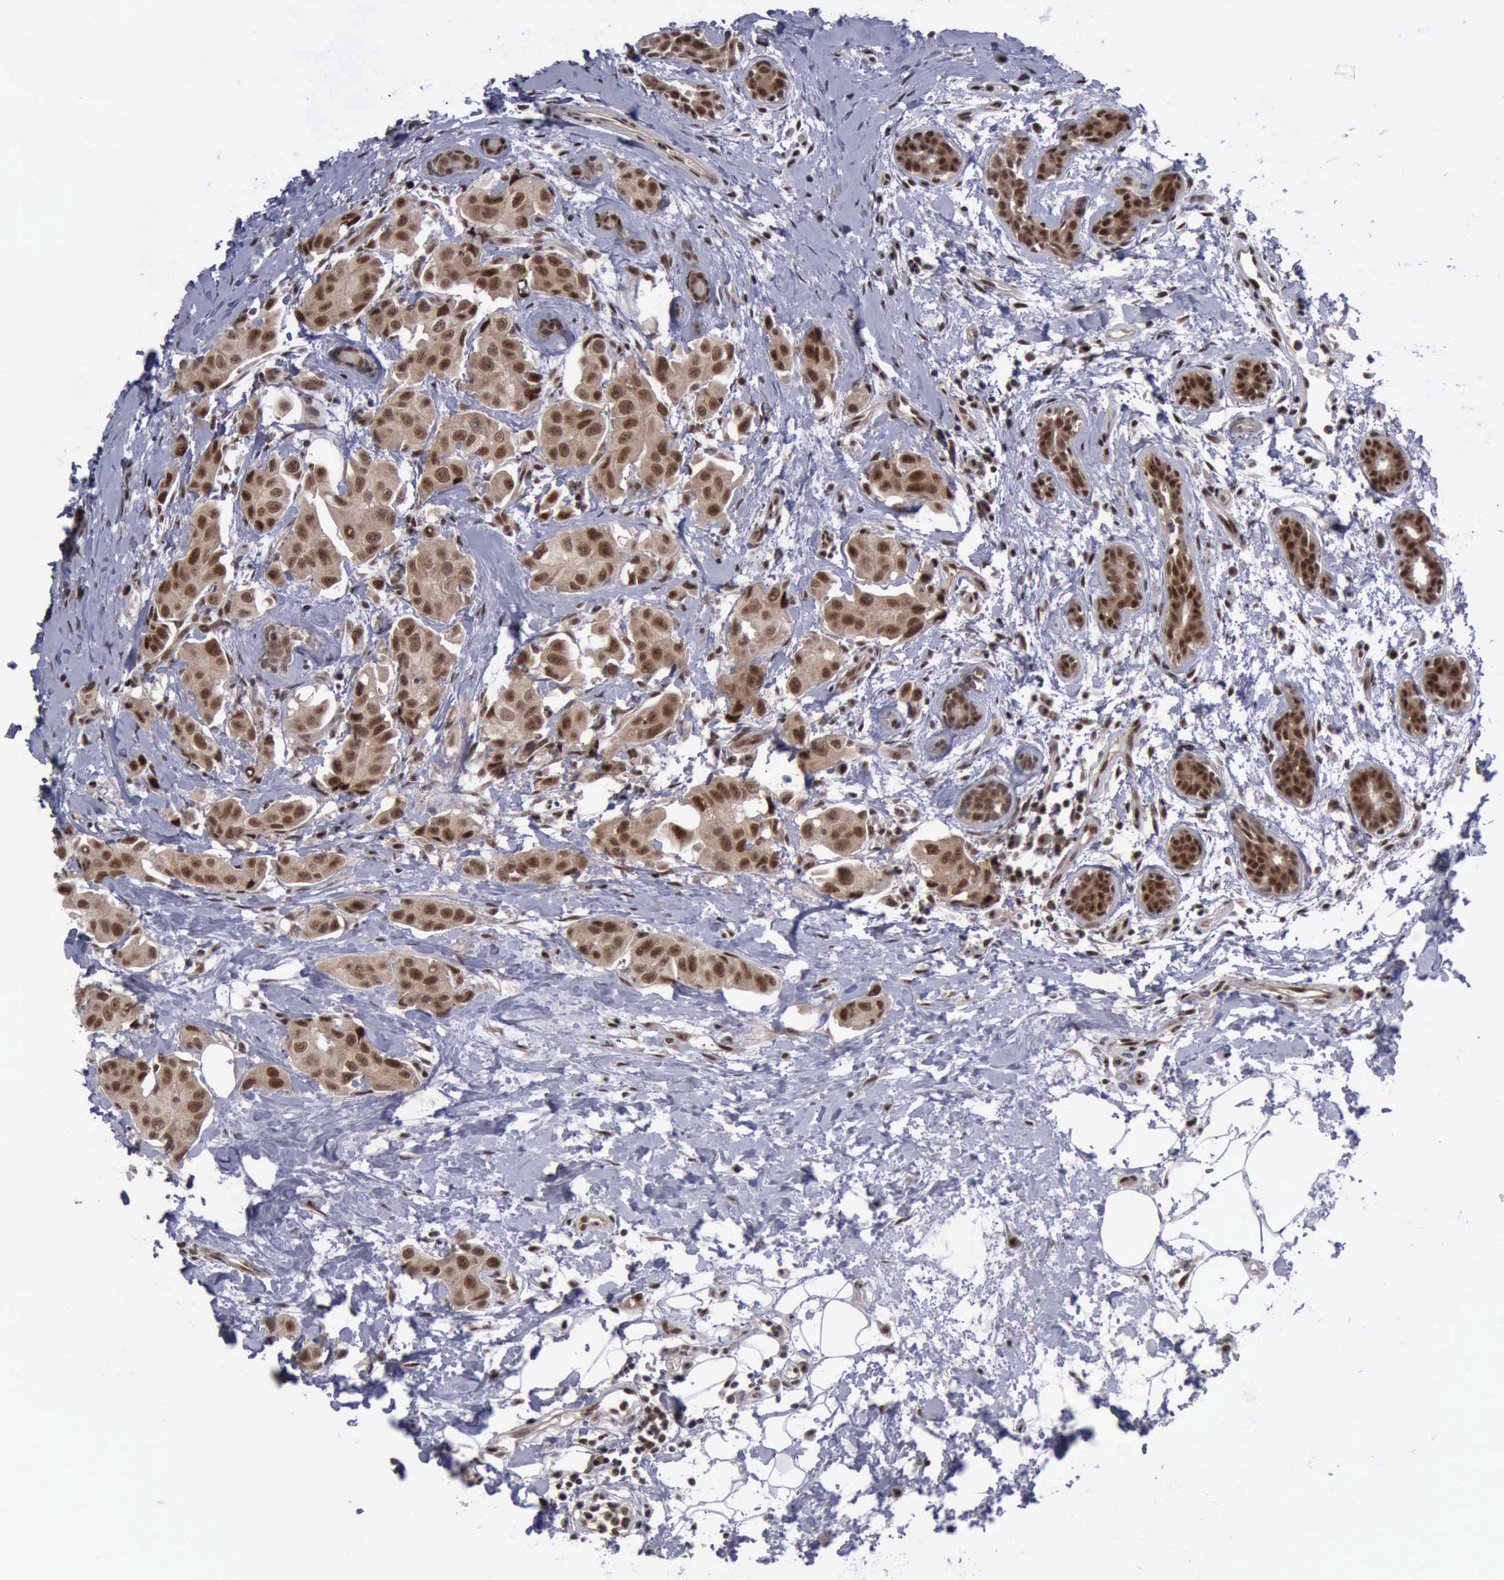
{"staining": {"intensity": "strong", "quantity": ">75%", "location": "cytoplasmic/membranous,nuclear"}, "tissue": "breast cancer", "cell_type": "Tumor cells", "image_type": "cancer", "snomed": [{"axis": "morphology", "description": "Duct carcinoma"}, {"axis": "topography", "description": "Breast"}], "caption": "Protein staining reveals strong cytoplasmic/membranous and nuclear expression in approximately >75% of tumor cells in infiltrating ductal carcinoma (breast). (Brightfield microscopy of DAB IHC at high magnification).", "gene": "ATM", "patient": {"sex": "female", "age": 40}}